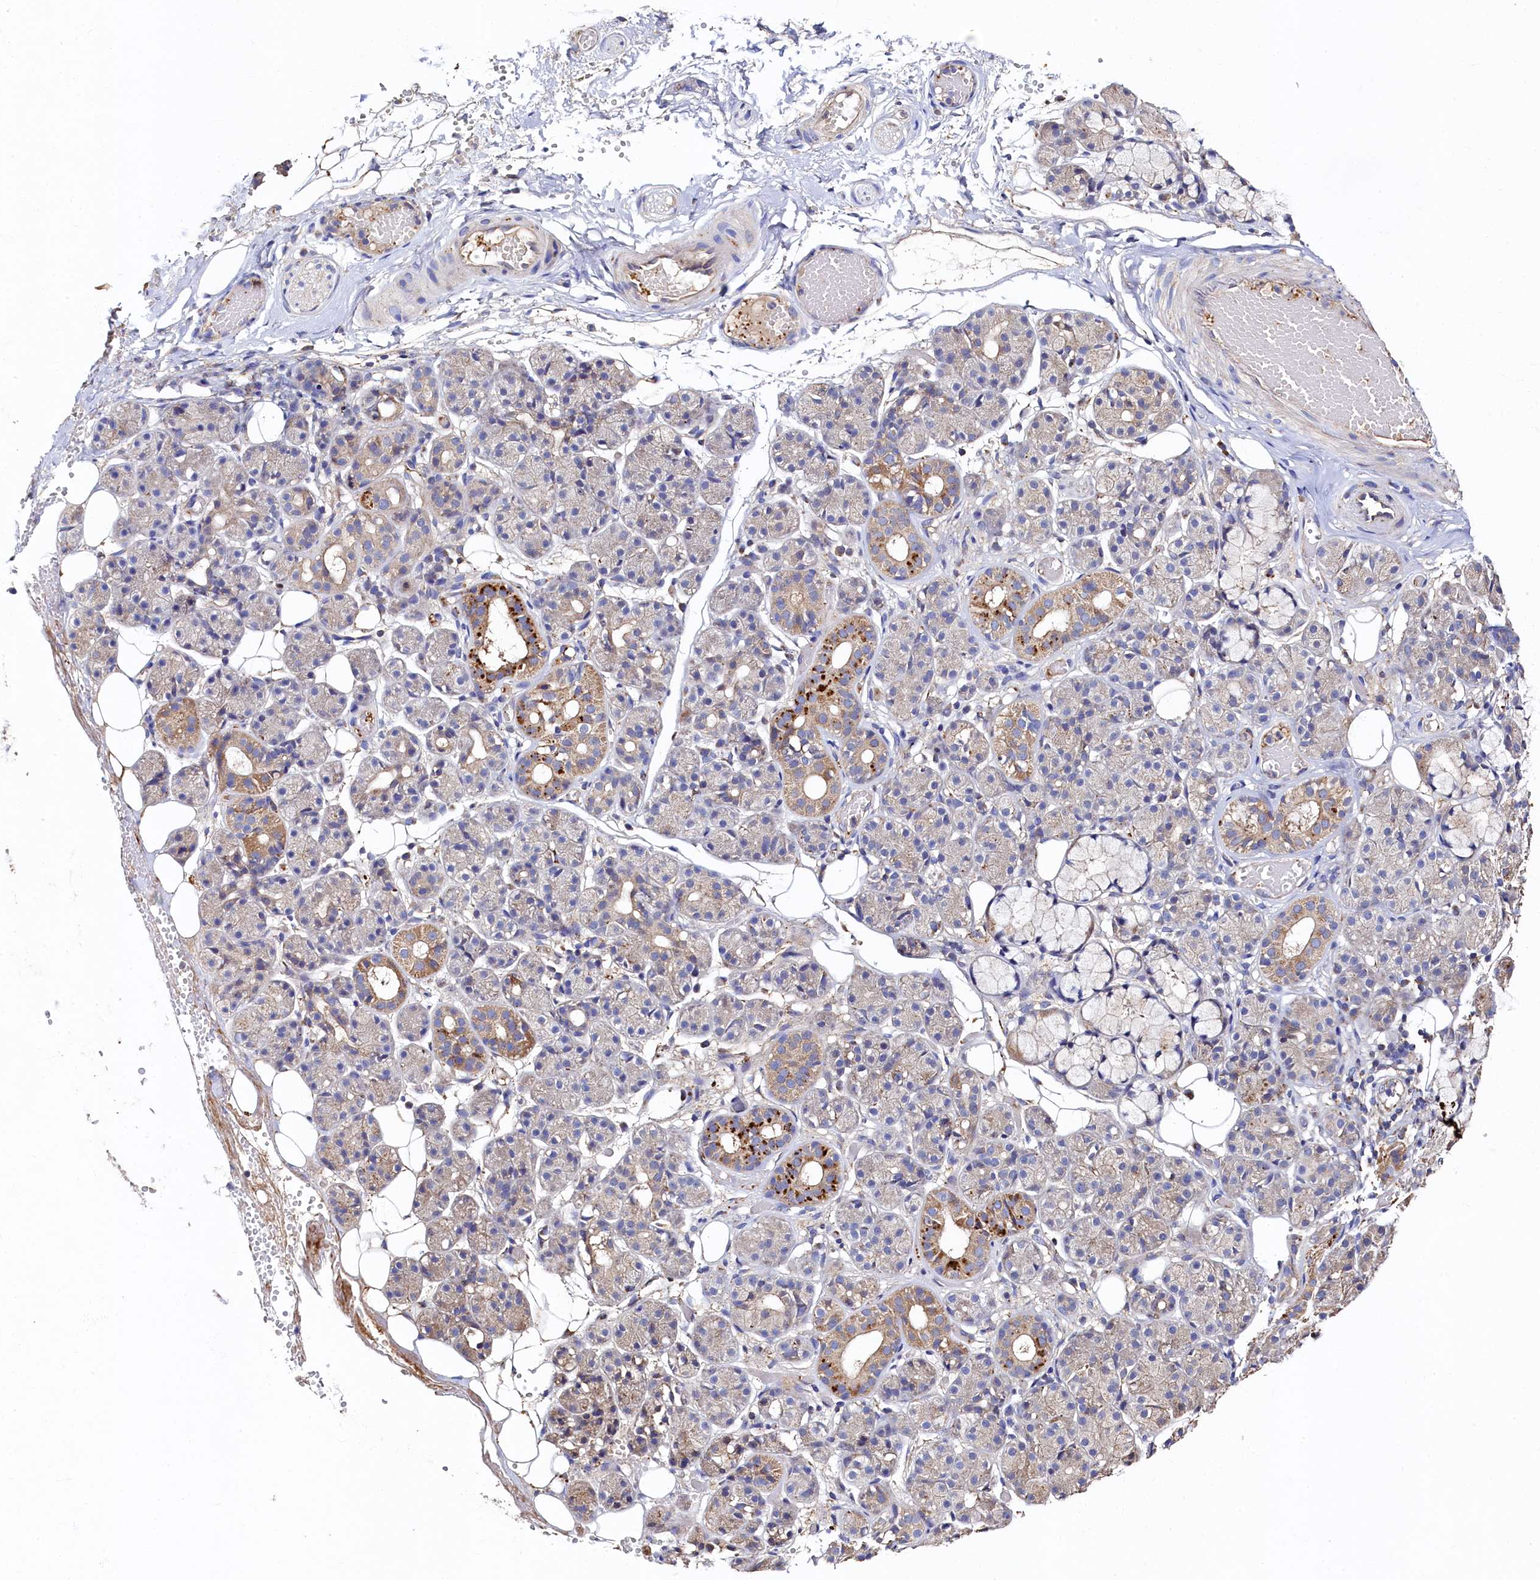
{"staining": {"intensity": "strong", "quantity": "<25%", "location": "cytoplasmic/membranous"}, "tissue": "salivary gland", "cell_type": "Glandular cells", "image_type": "normal", "snomed": [{"axis": "morphology", "description": "Normal tissue, NOS"}, {"axis": "topography", "description": "Salivary gland"}], "caption": "High-magnification brightfield microscopy of benign salivary gland stained with DAB (brown) and counterstained with hematoxylin (blue). glandular cells exhibit strong cytoplasmic/membranous positivity is identified in approximately<25% of cells.", "gene": "TK2", "patient": {"sex": "male", "age": 63}}